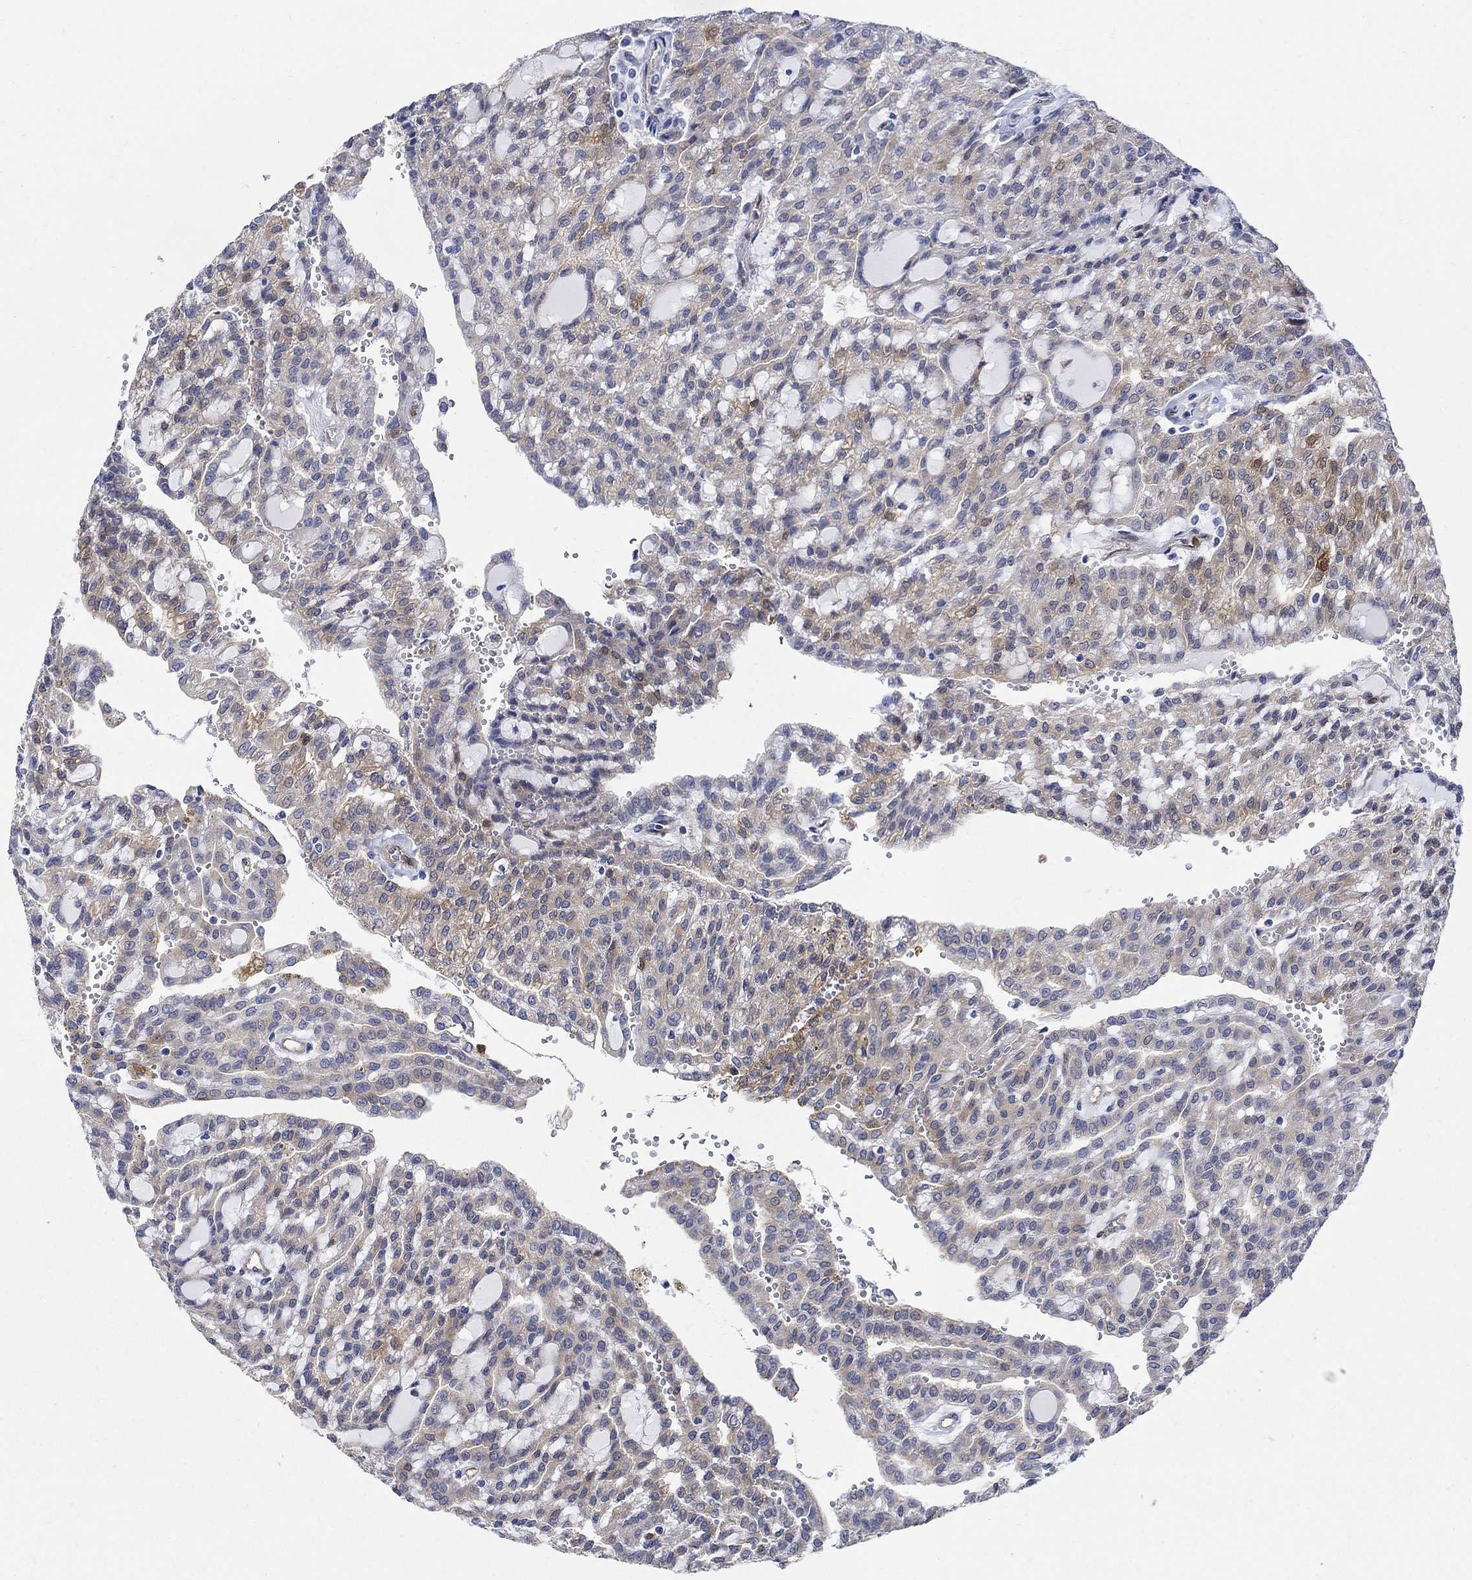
{"staining": {"intensity": "moderate", "quantity": "<25%", "location": "cytoplasmic/membranous"}, "tissue": "renal cancer", "cell_type": "Tumor cells", "image_type": "cancer", "snomed": [{"axis": "morphology", "description": "Adenocarcinoma, NOS"}, {"axis": "topography", "description": "Kidney"}], "caption": "Renal cancer (adenocarcinoma) stained with DAB immunohistochemistry (IHC) demonstrates low levels of moderate cytoplasmic/membranous staining in about <25% of tumor cells.", "gene": "TGM2", "patient": {"sex": "male", "age": 63}}